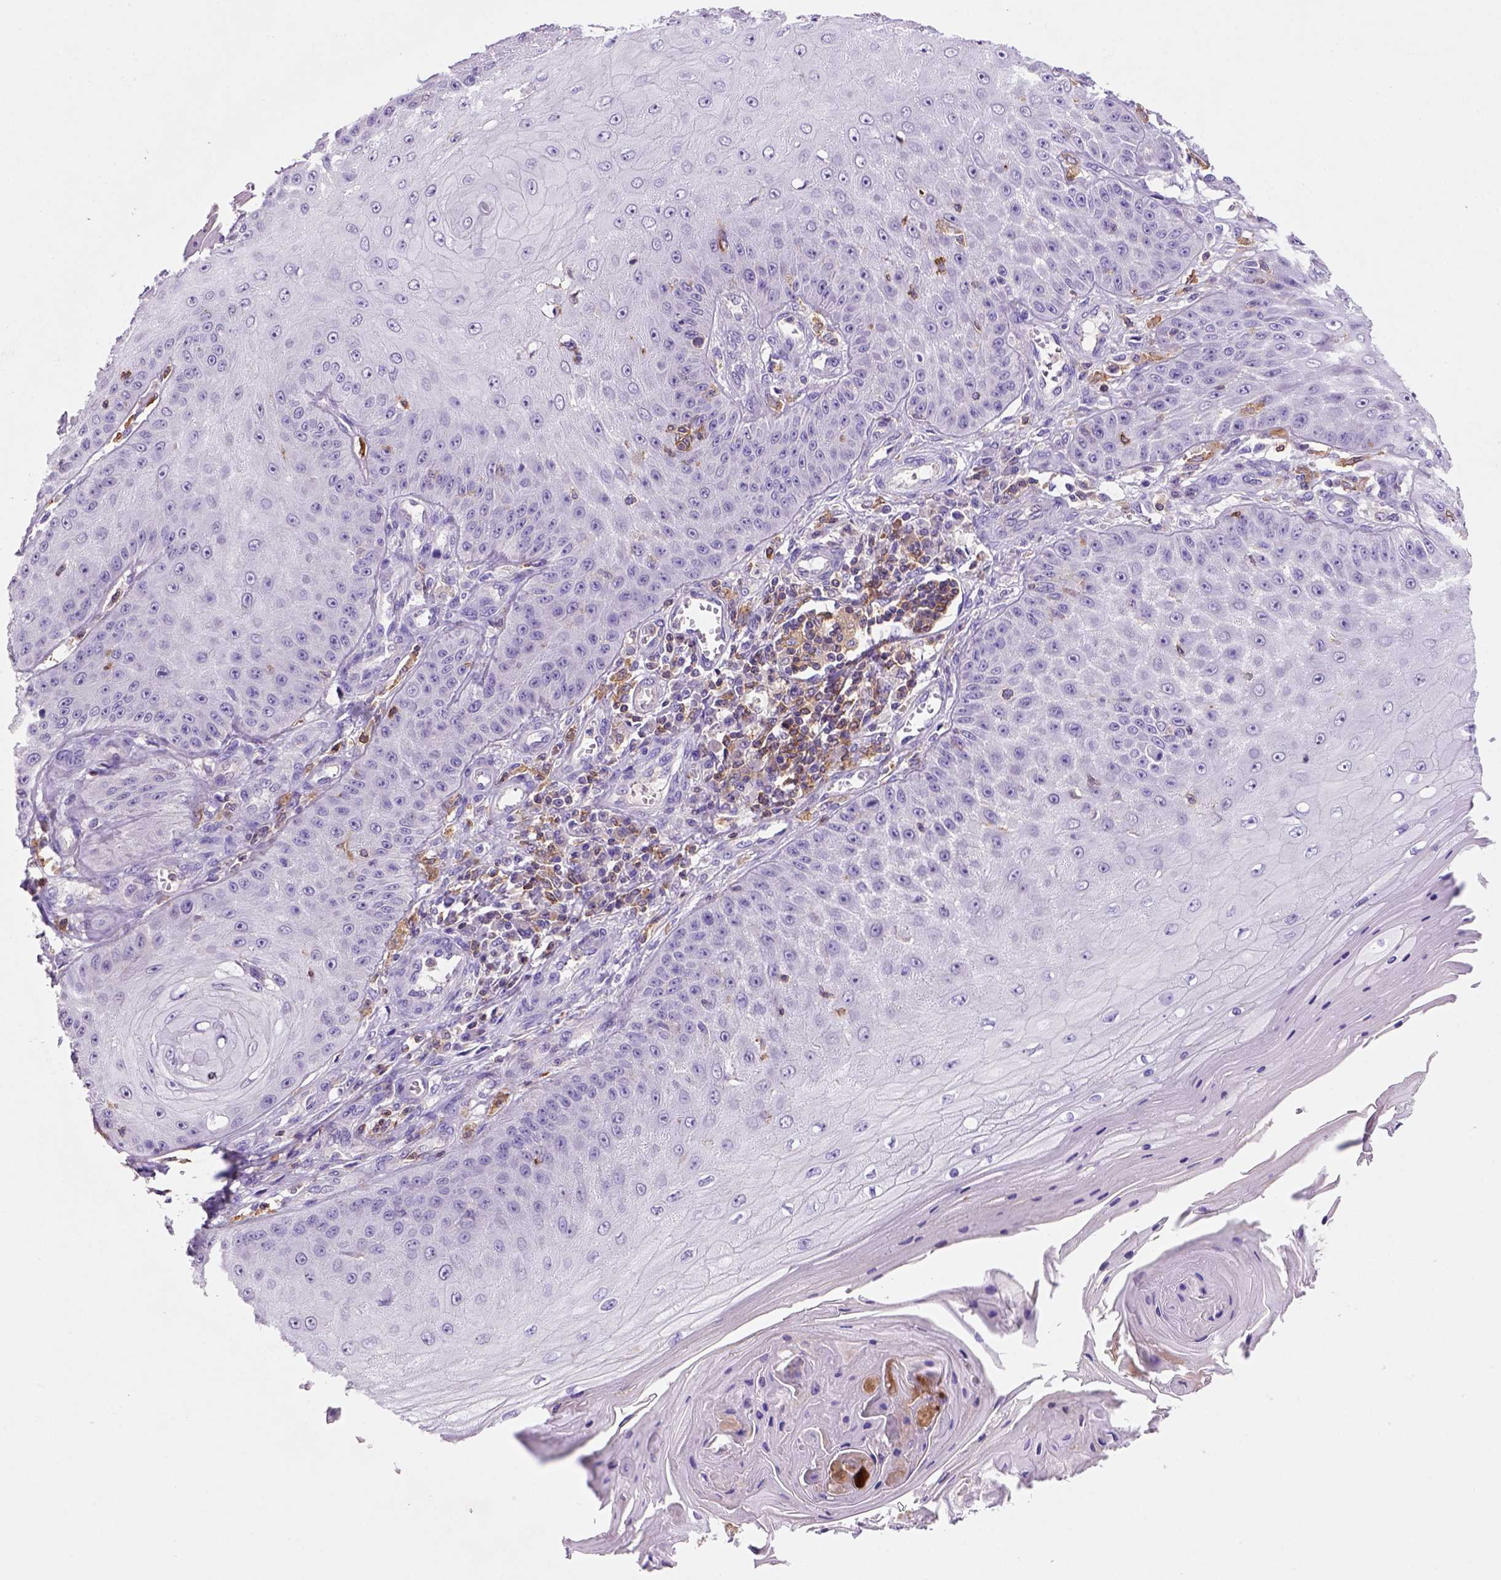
{"staining": {"intensity": "negative", "quantity": "none", "location": "none"}, "tissue": "skin cancer", "cell_type": "Tumor cells", "image_type": "cancer", "snomed": [{"axis": "morphology", "description": "Squamous cell carcinoma, NOS"}, {"axis": "topography", "description": "Skin"}], "caption": "Tumor cells are negative for brown protein staining in skin cancer (squamous cell carcinoma).", "gene": "INPP5D", "patient": {"sex": "male", "age": 70}}